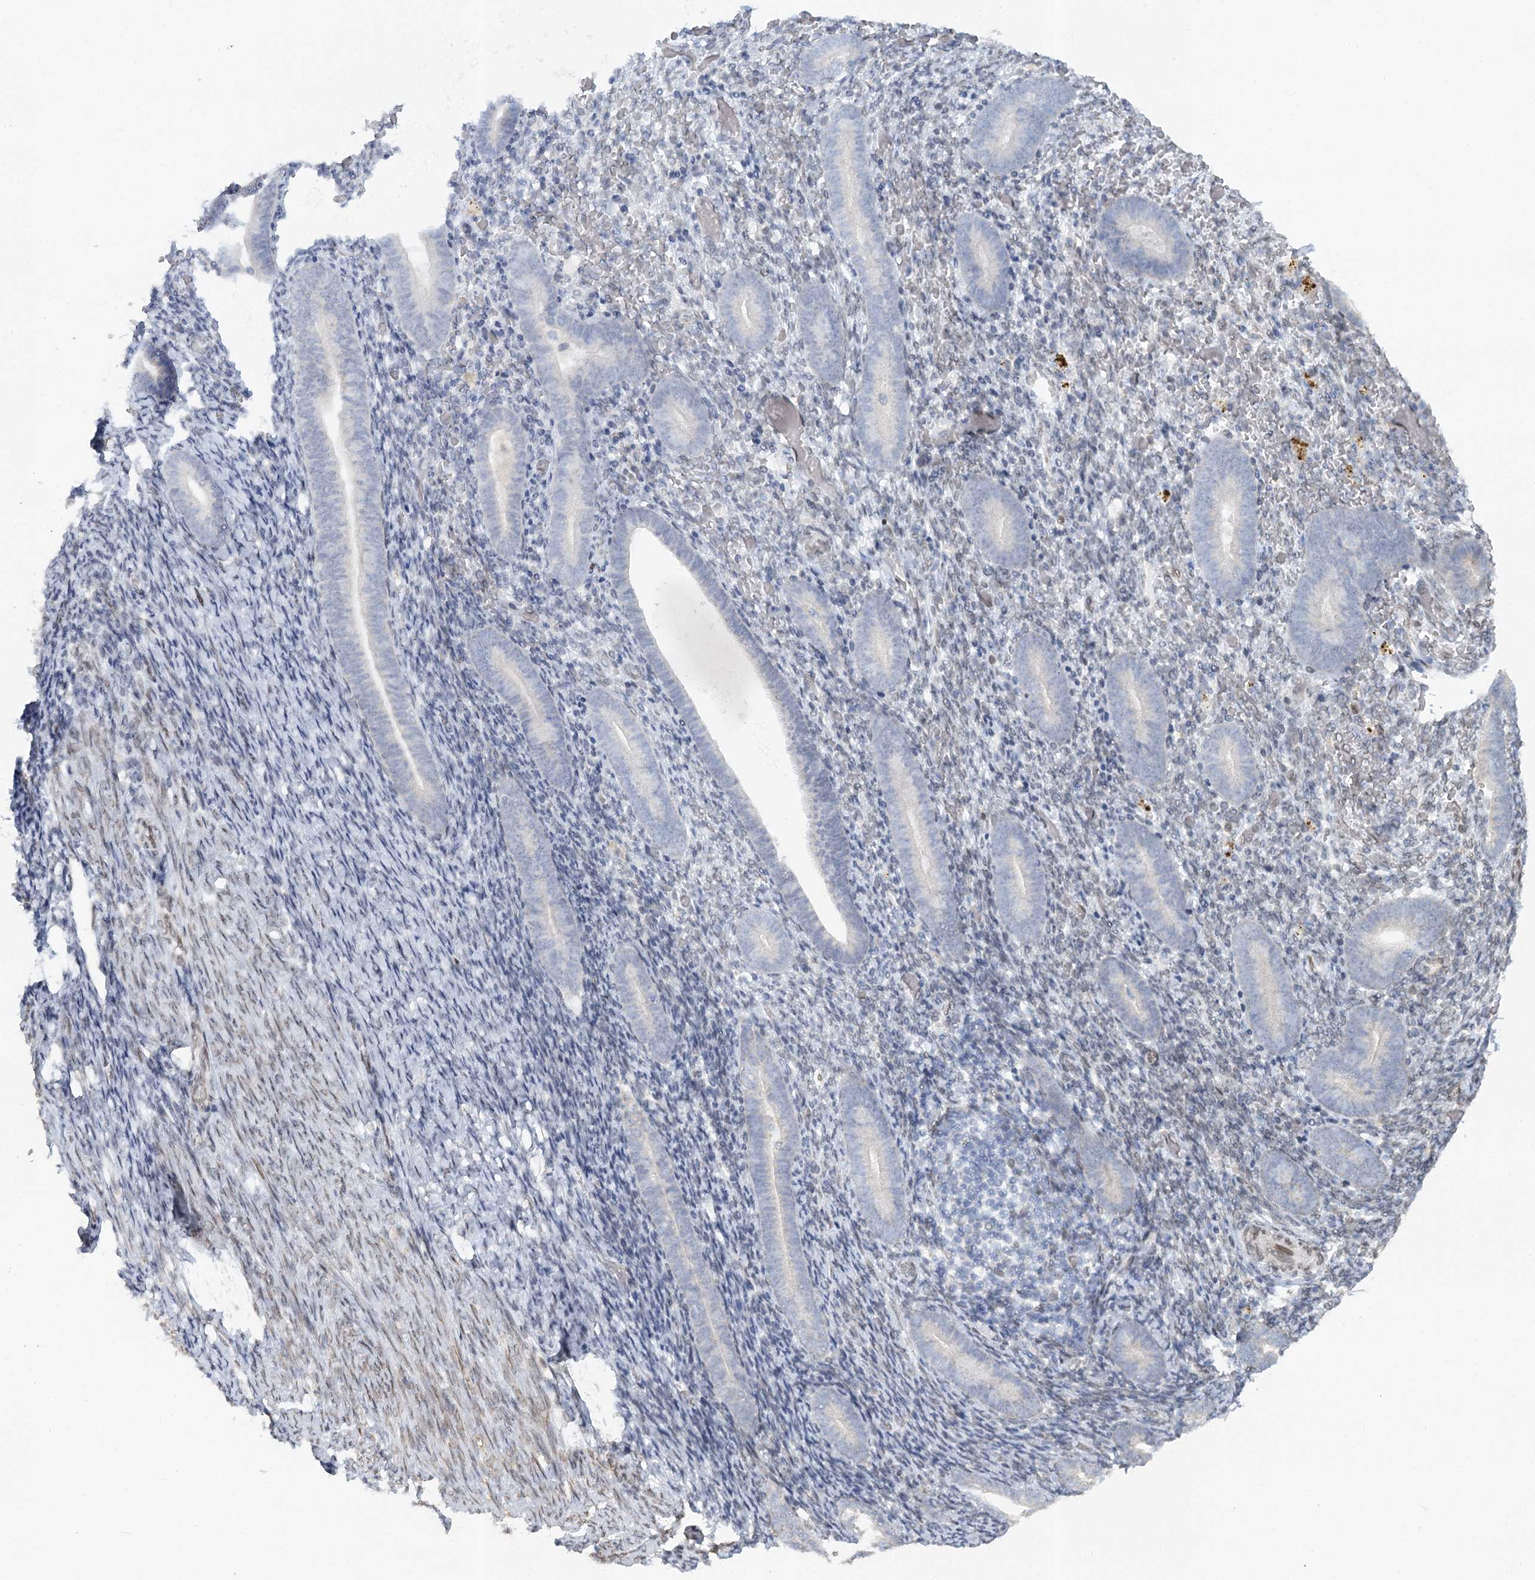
{"staining": {"intensity": "negative", "quantity": "none", "location": "none"}, "tissue": "endometrium", "cell_type": "Cells in endometrial stroma", "image_type": "normal", "snomed": [{"axis": "morphology", "description": "Normal tissue, NOS"}, {"axis": "topography", "description": "Endometrium"}], "caption": "Immunohistochemistry histopathology image of benign endometrium stained for a protein (brown), which exhibits no staining in cells in endometrial stroma. (Brightfield microscopy of DAB (3,3'-diaminobenzidine) IHC at high magnification).", "gene": "VWA5A", "patient": {"sex": "female", "age": 51}}